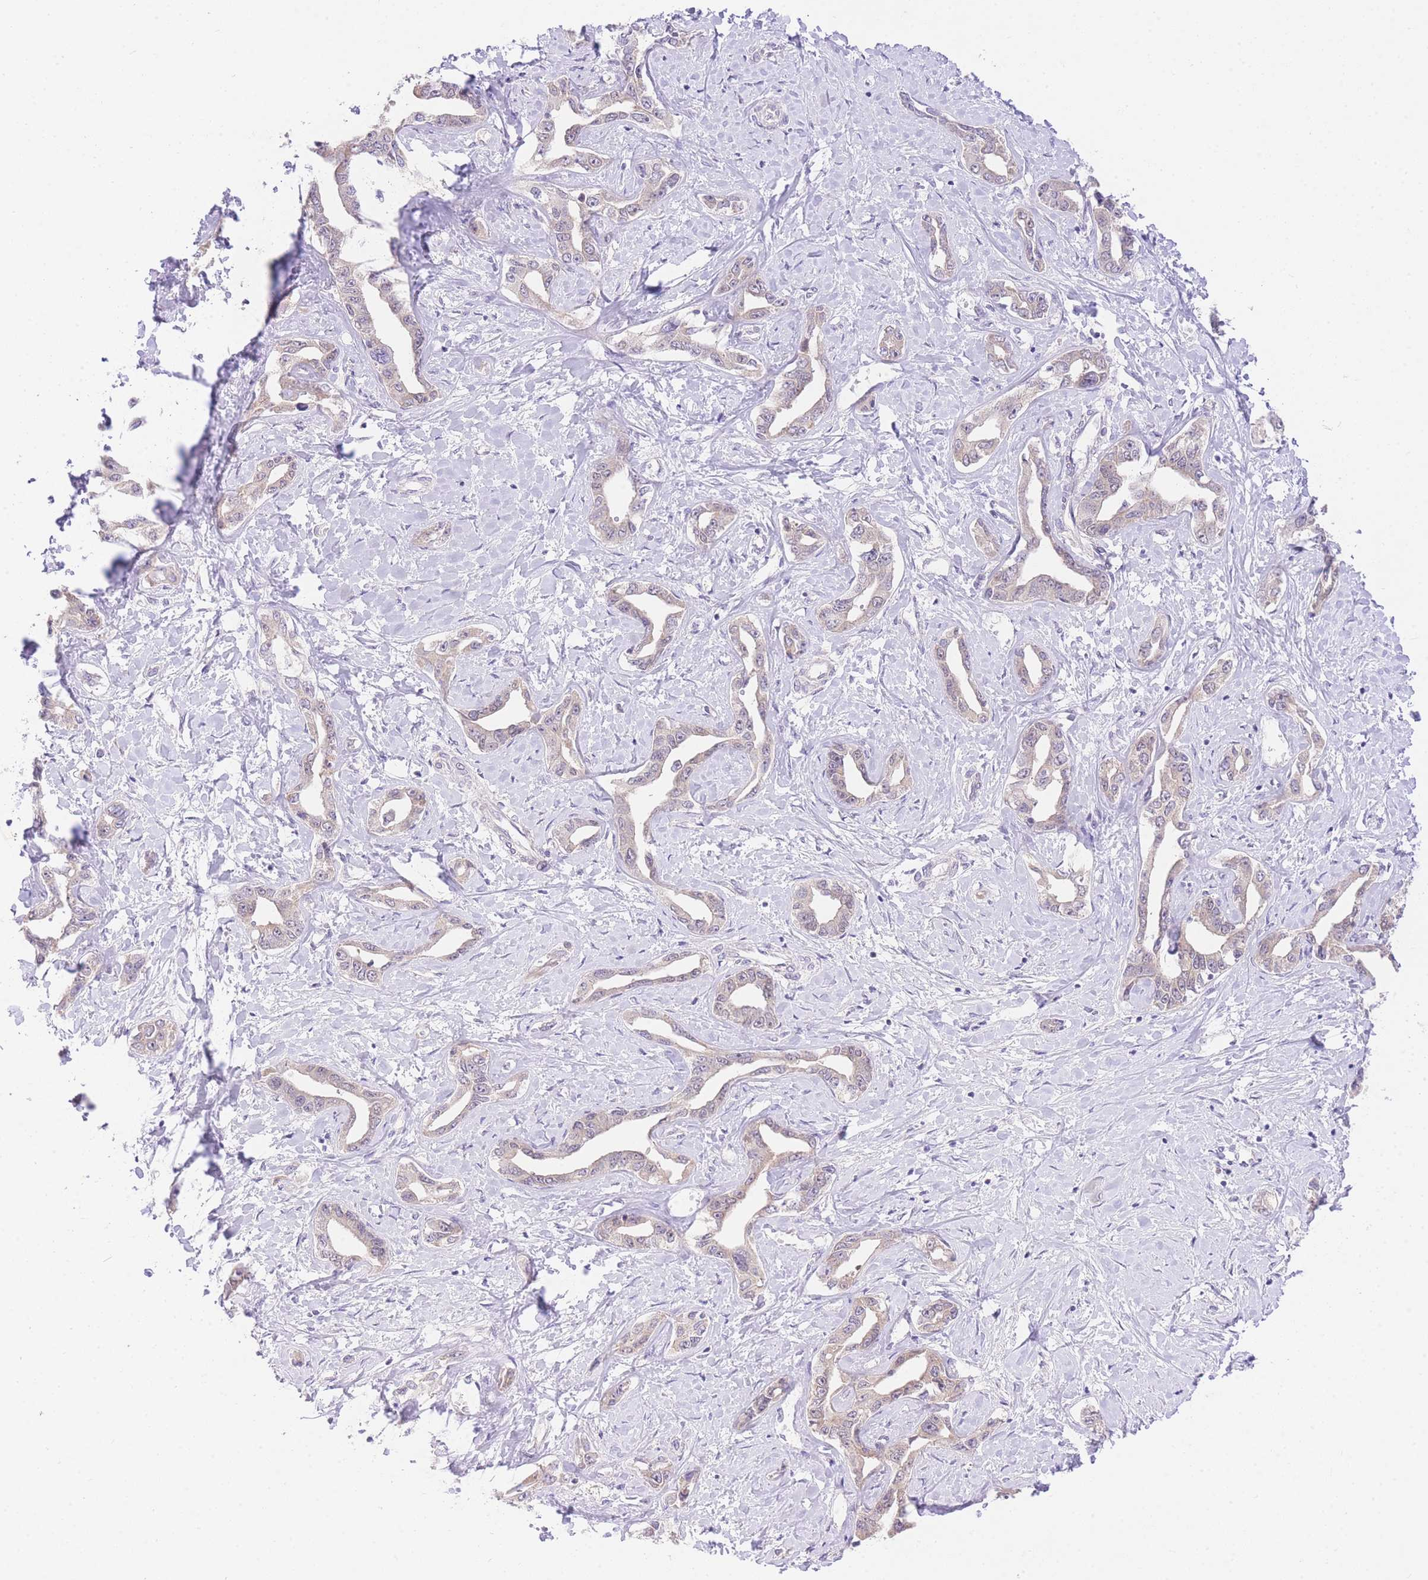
{"staining": {"intensity": "weak", "quantity": "25%-75%", "location": "cytoplasmic/membranous"}, "tissue": "liver cancer", "cell_type": "Tumor cells", "image_type": "cancer", "snomed": [{"axis": "morphology", "description": "Cholangiocarcinoma"}, {"axis": "topography", "description": "Liver"}], "caption": "DAB (3,3'-diaminobenzidine) immunohistochemical staining of human liver cholangiocarcinoma reveals weak cytoplasmic/membranous protein staining in approximately 25%-75% of tumor cells.", "gene": "UBXN7", "patient": {"sex": "male", "age": 59}}